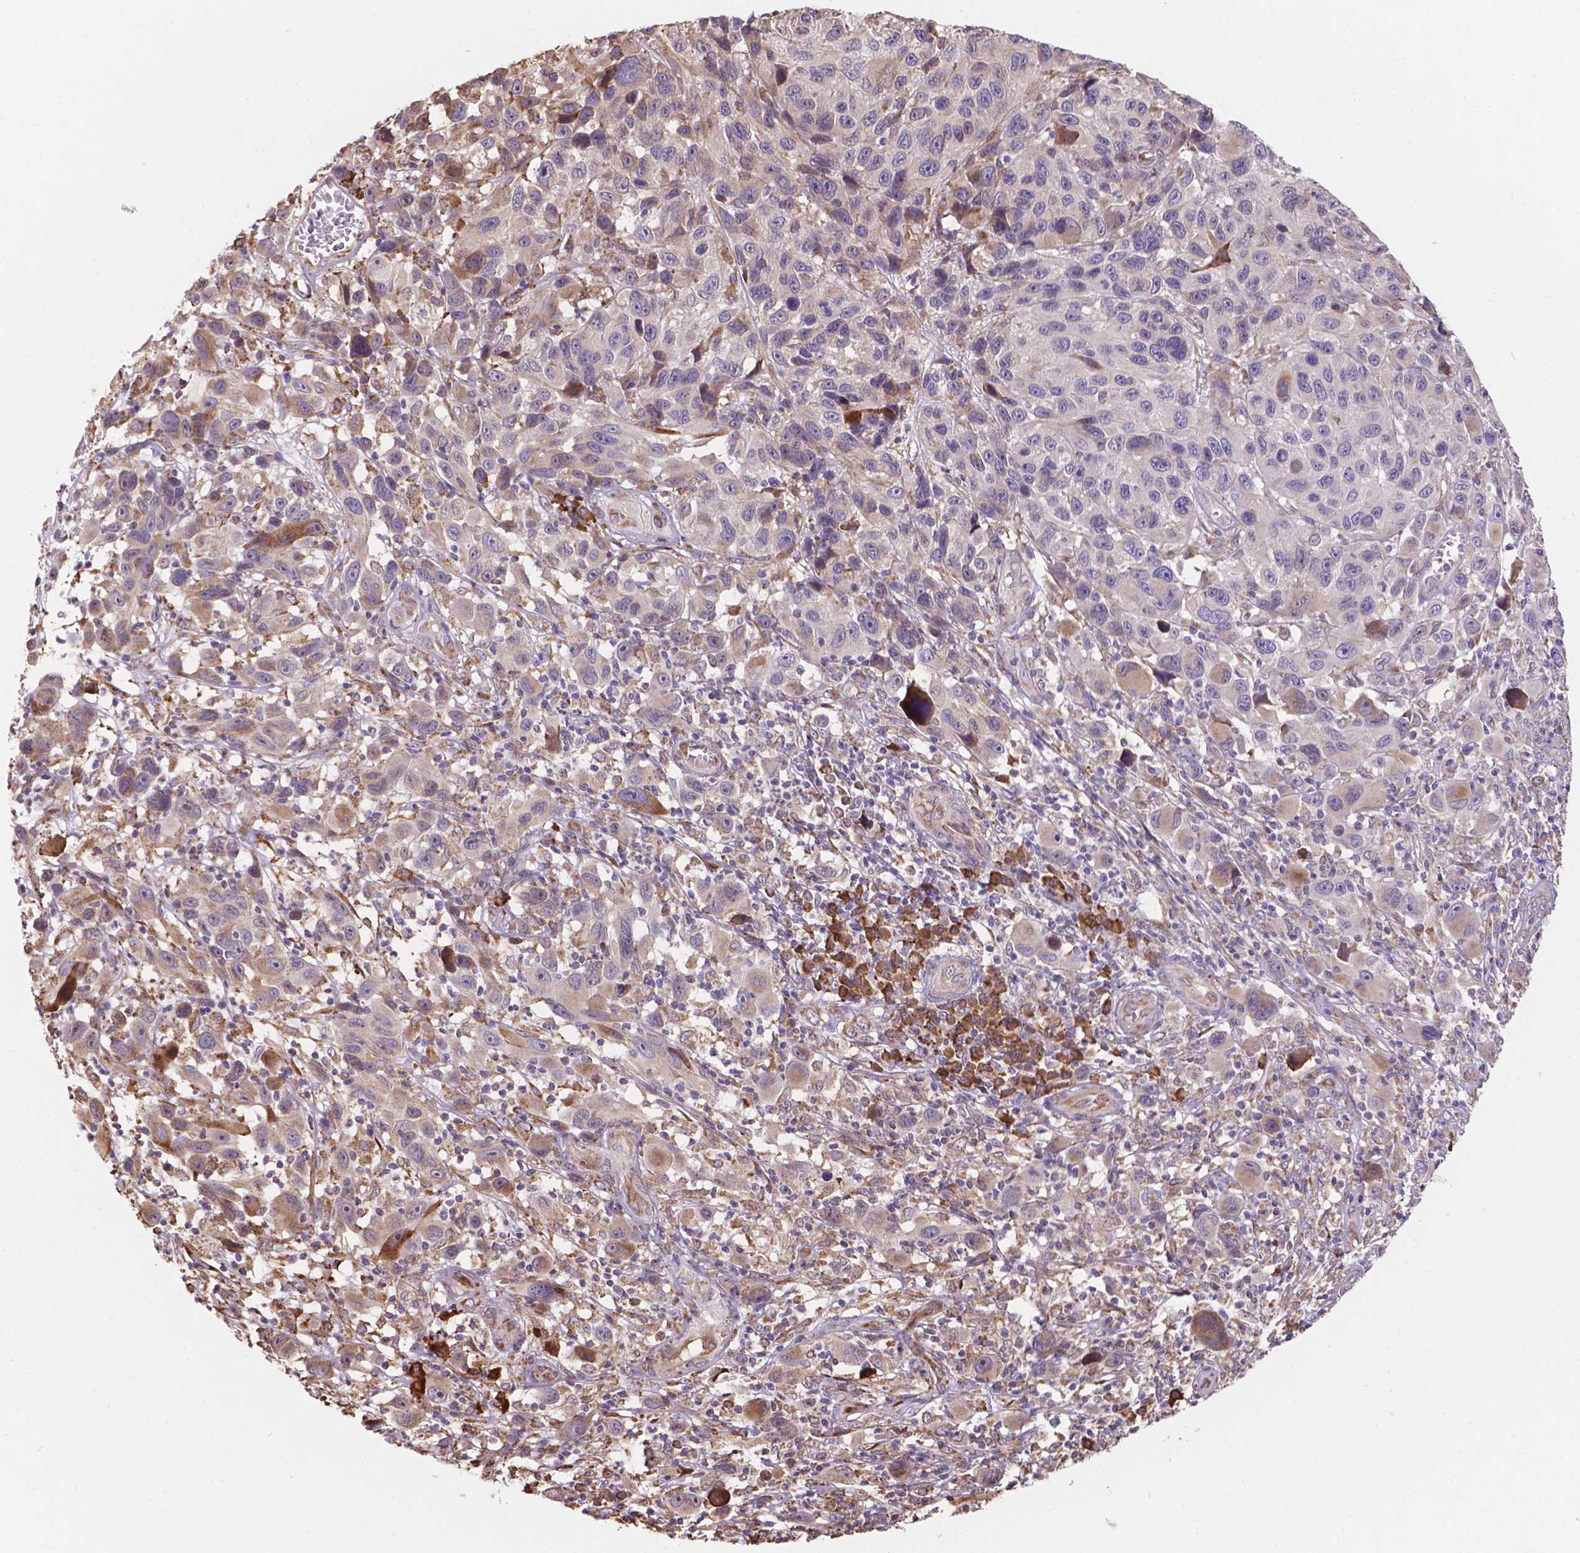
{"staining": {"intensity": "weak", "quantity": "<25%", "location": "cytoplasmic/membranous"}, "tissue": "melanoma", "cell_type": "Tumor cells", "image_type": "cancer", "snomed": [{"axis": "morphology", "description": "Malignant melanoma, NOS"}, {"axis": "topography", "description": "Skin"}], "caption": "Melanoma was stained to show a protein in brown. There is no significant staining in tumor cells.", "gene": "IPO11", "patient": {"sex": "male", "age": 53}}